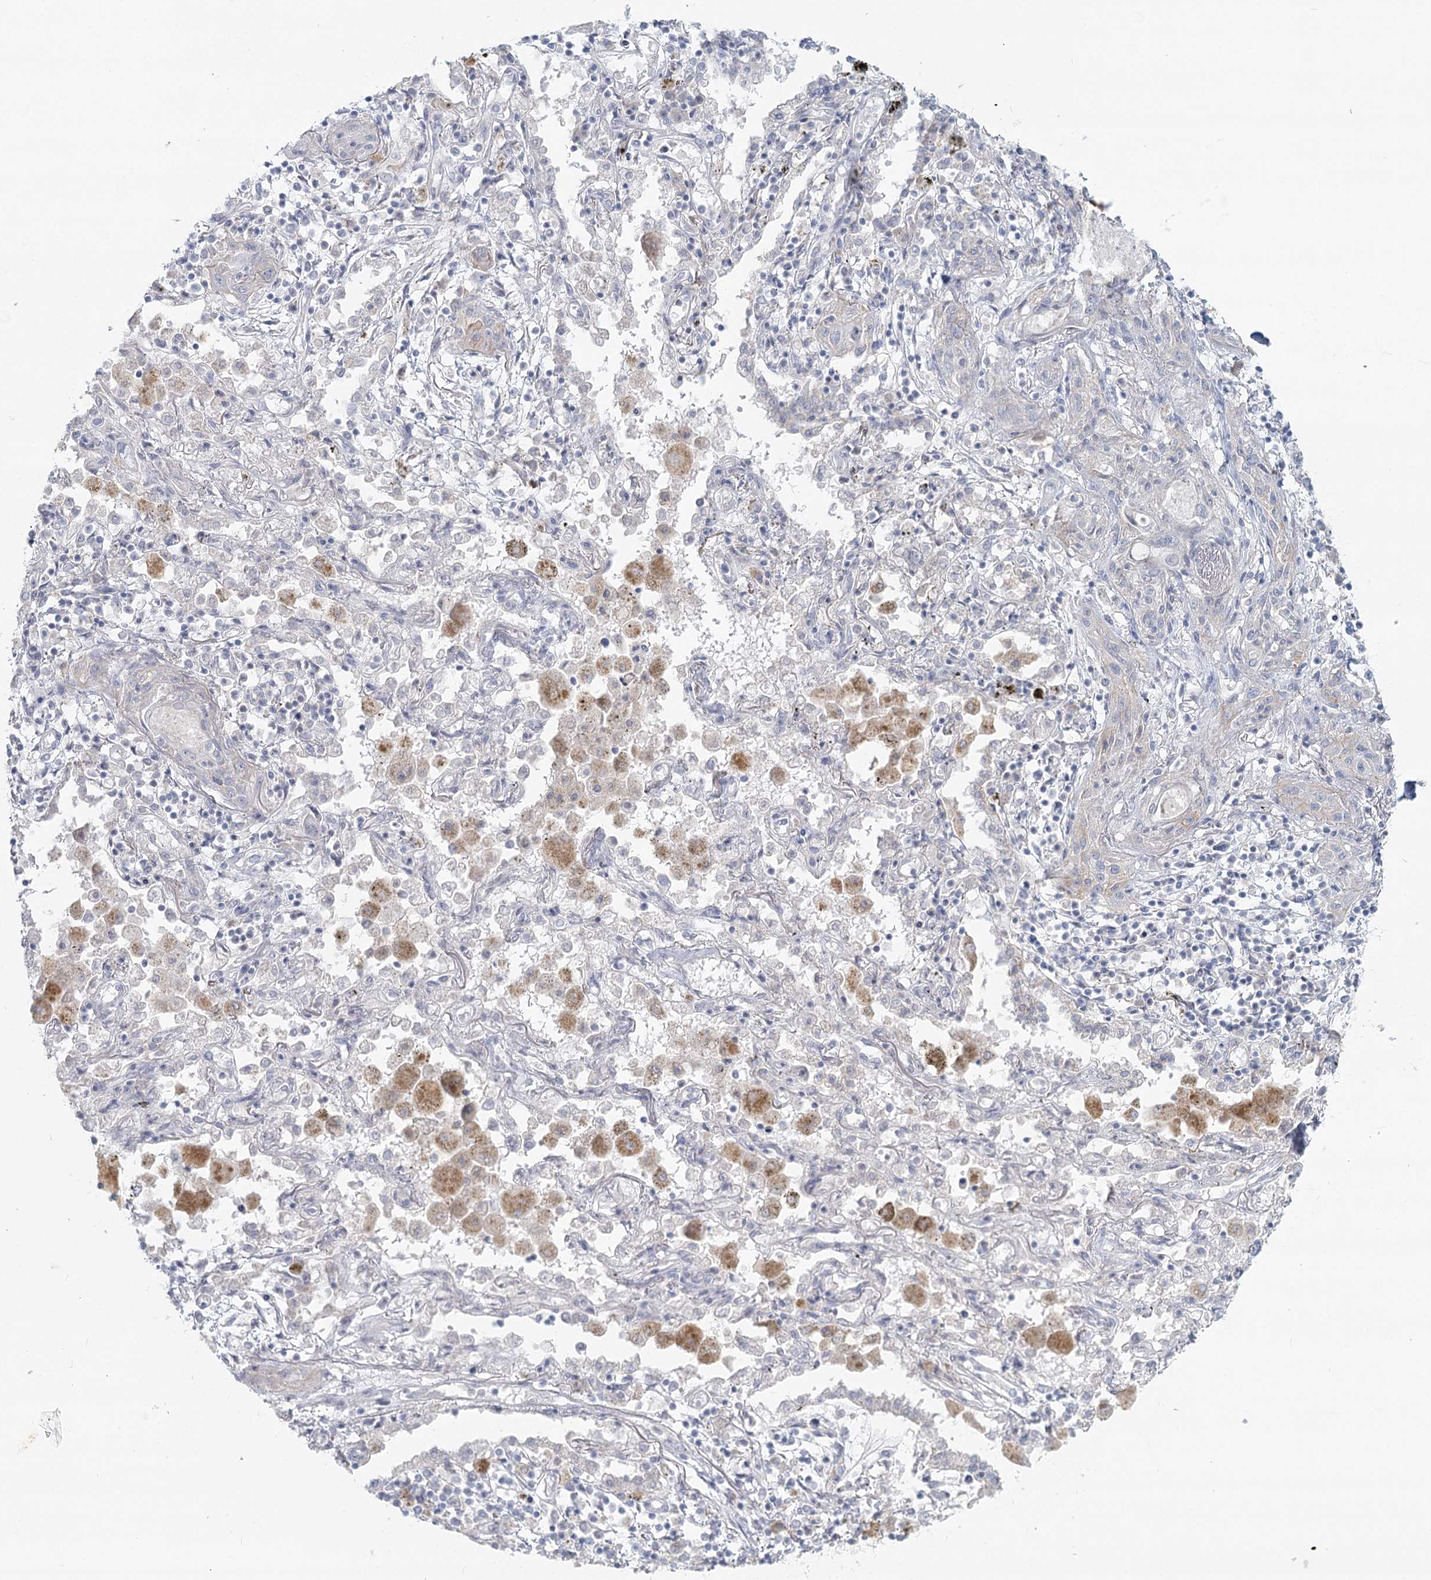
{"staining": {"intensity": "negative", "quantity": "none", "location": "none"}, "tissue": "lung cancer", "cell_type": "Tumor cells", "image_type": "cancer", "snomed": [{"axis": "morphology", "description": "Squamous cell carcinoma, NOS"}, {"axis": "topography", "description": "Lung"}], "caption": "Immunohistochemistry photomicrograph of neoplastic tissue: lung cancer stained with DAB (3,3'-diaminobenzidine) reveals no significant protein staining in tumor cells. (Brightfield microscopy of DAB immunohistochemistry at high magnification).", "gene": "BPHL", "patient": {"sex": "female", "age": 47}}